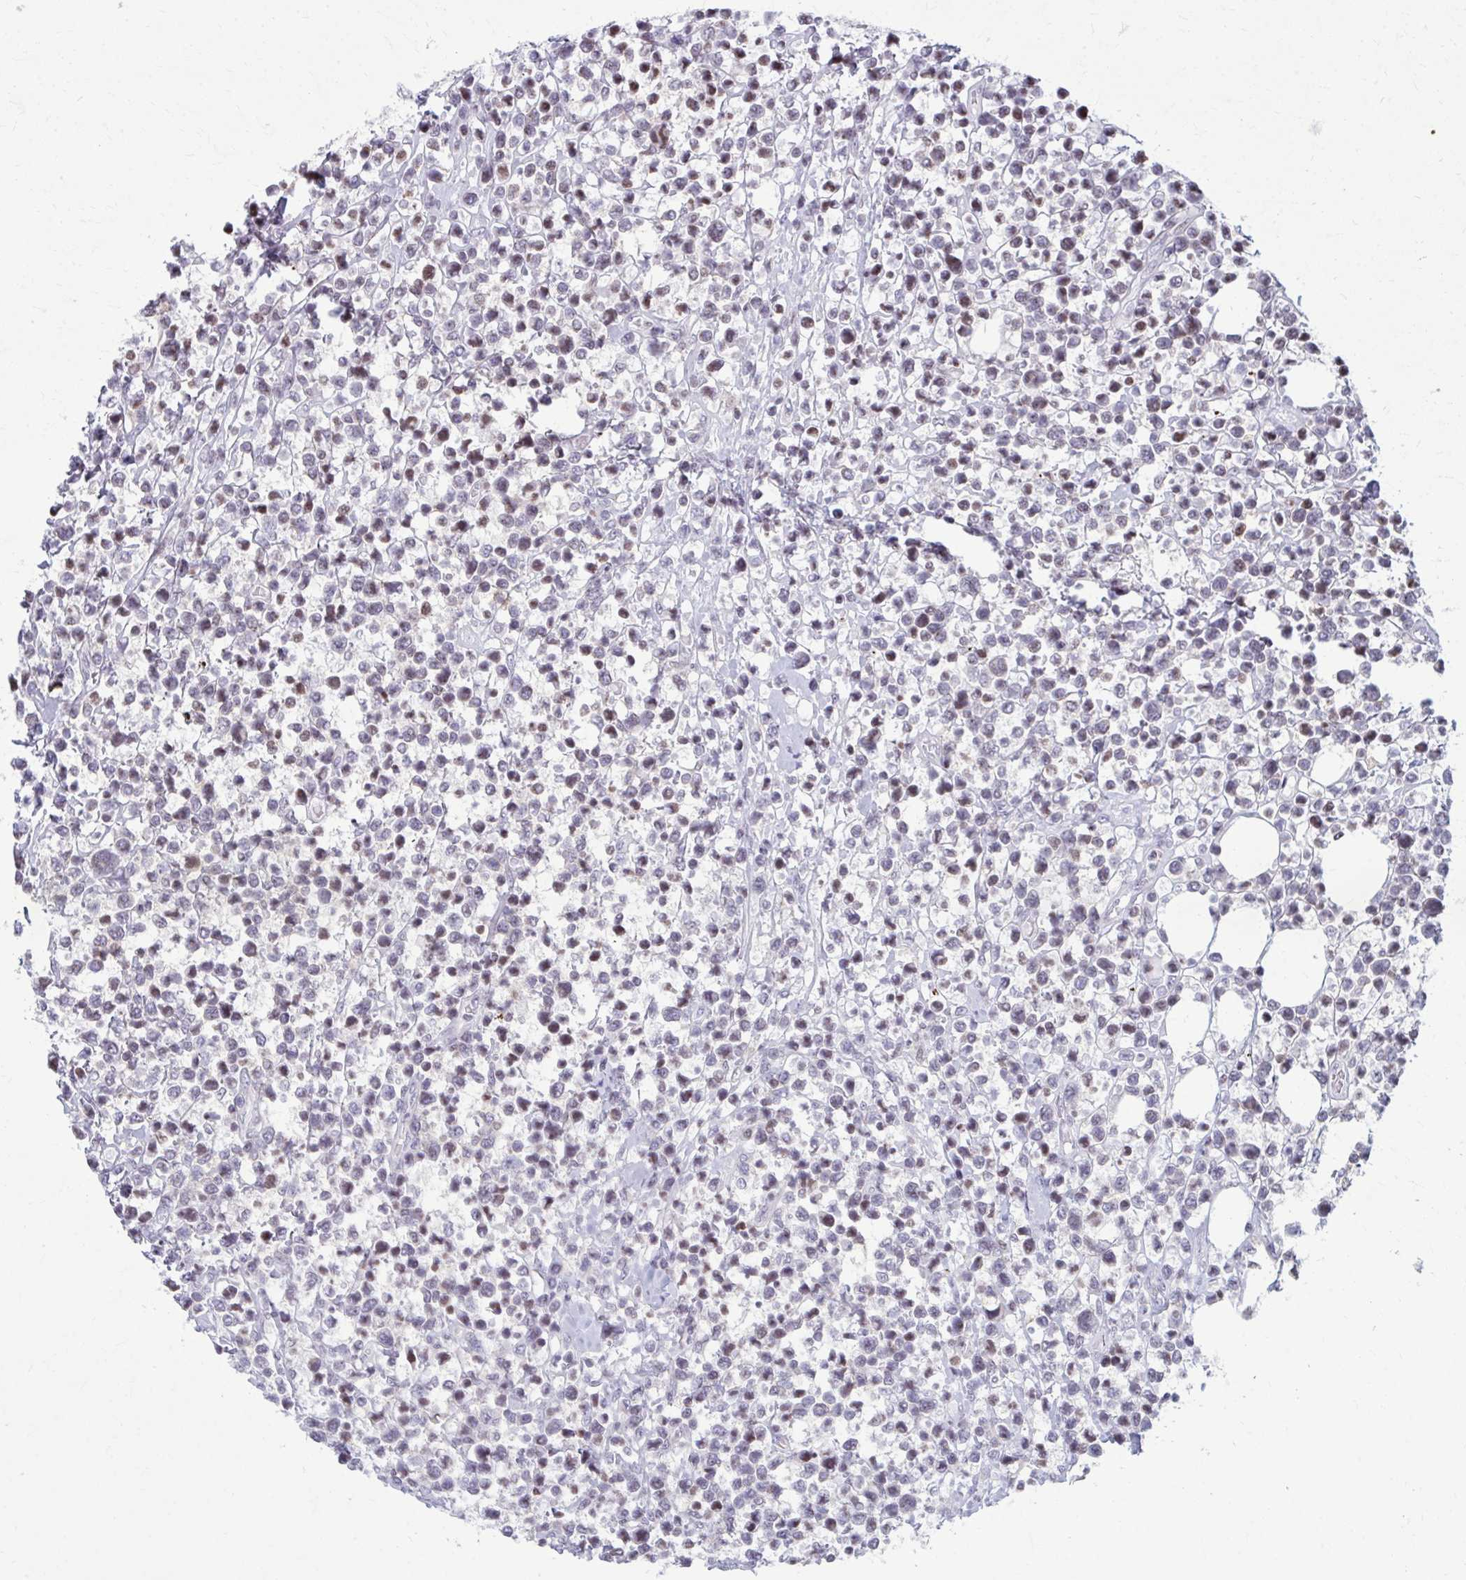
{"staining": {"intensity": "weak", "quantity": "<25%", "location": "nuclear"}, "tissue": "lymphoma", "cell_type": "Tumor cells", "image_type": "cancer", "snomed": [{"axis": "morphology", "description": "Malignant lymphoma, non-Hodgkin's type, Low grade"}, {"axis": "topography", "description": "Lymph node"}], "caption": "This is an IHC histopathology image of lymphoma. There is no staining in tumor cells.", "gene": "AP5M1", "patient": {"sex": "male", "age": 60}}